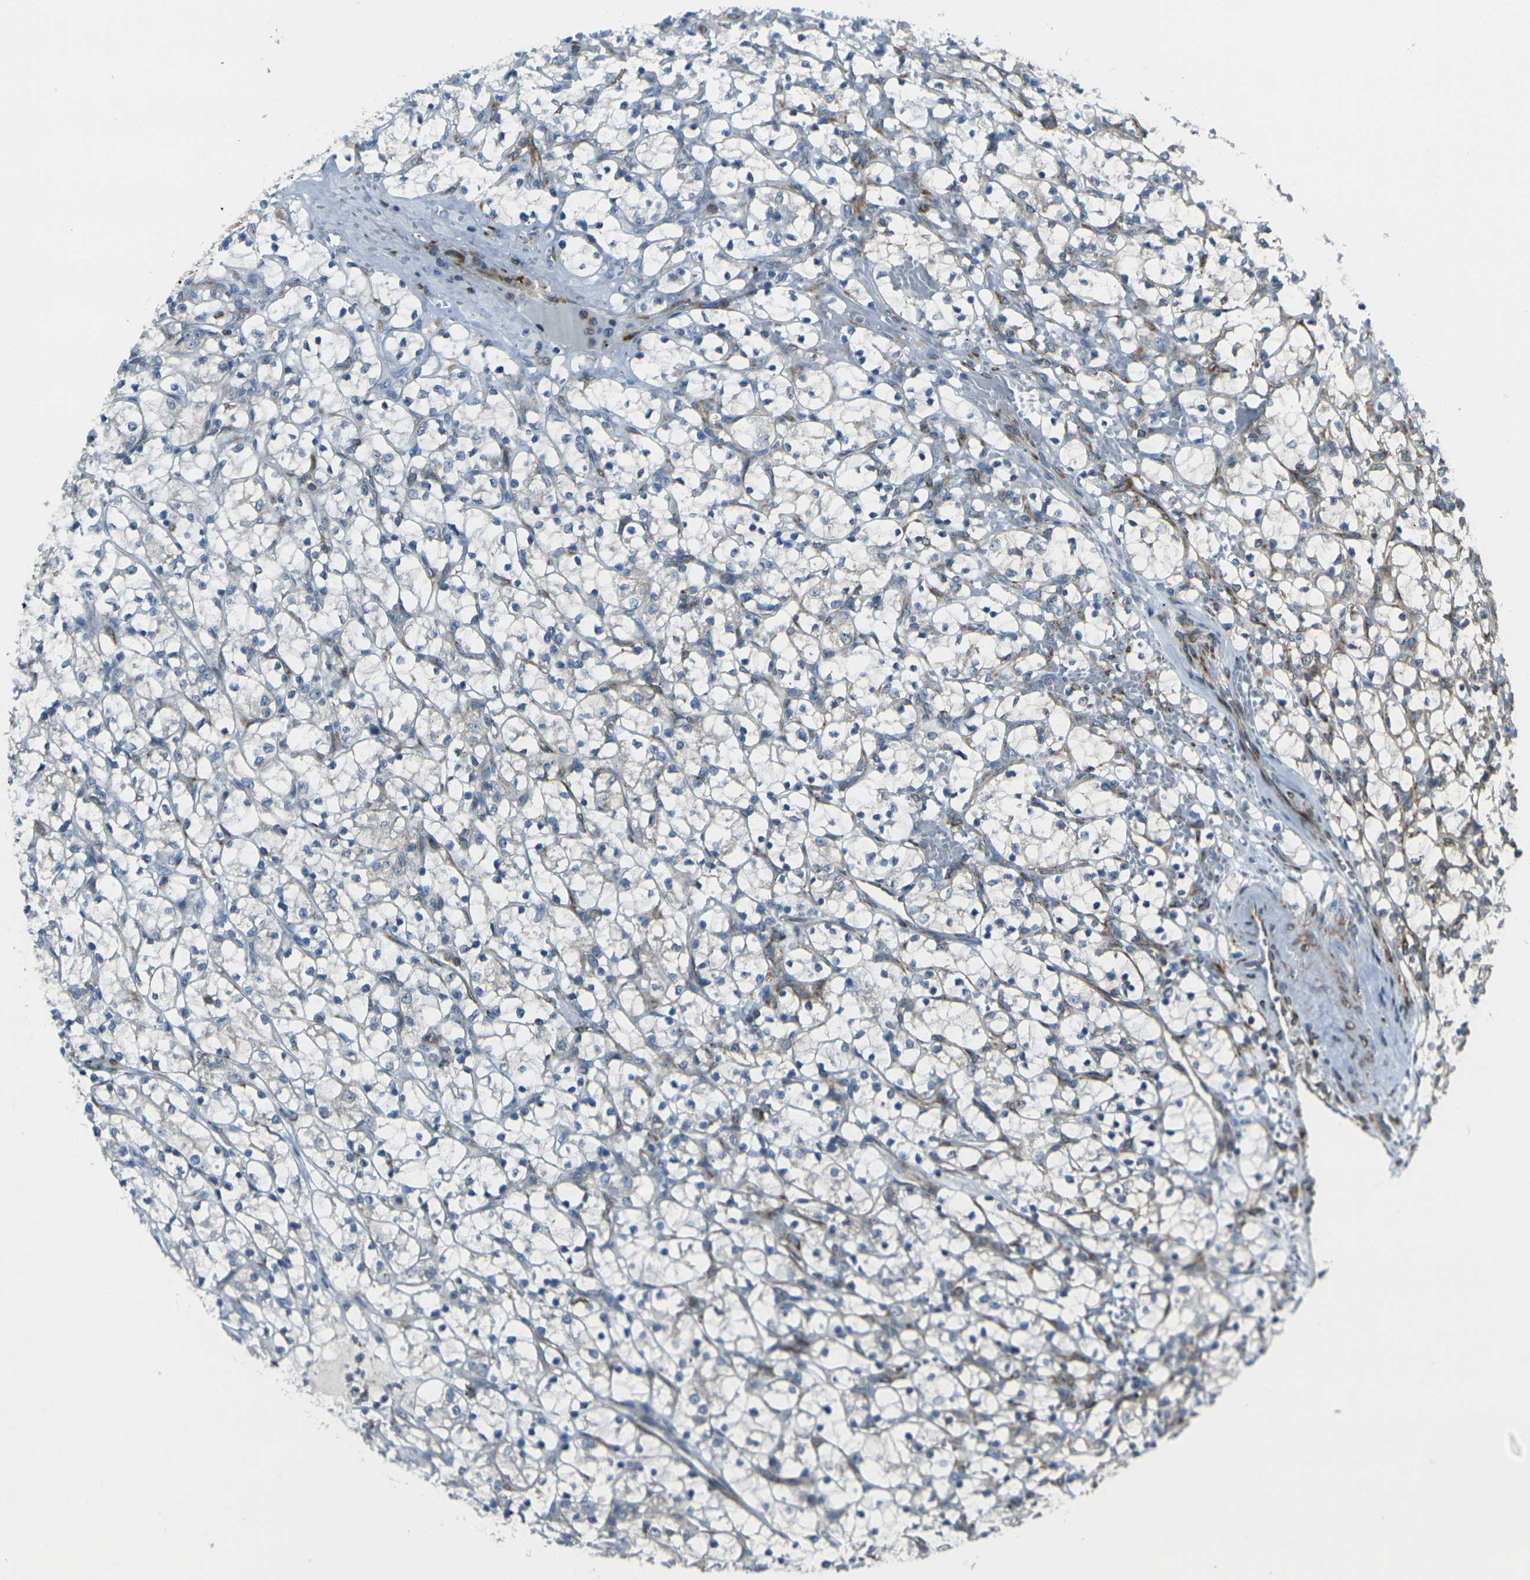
{"staining": {"intensity": "negative", "quantity": "none", "location": "none"}, "tissue": "renal cancer", "cell_type": "Tumor cells", "image_type": "cancer", "snomed": [{"axis": "morphology", "description": "Adenocarcinoma, NOS"}, {"axis": "topography", "description": "Kidney"}], "caption": "Micrograph shows no protein expression in tumor cells of renal cancer tissue. (Stains: DAB IHC with hematoxylin counter stain, Microscopy: brightfield microscopy at high magnification).", "gene": "CELSR2", "patient": {"sex": "female", "age": 69}}